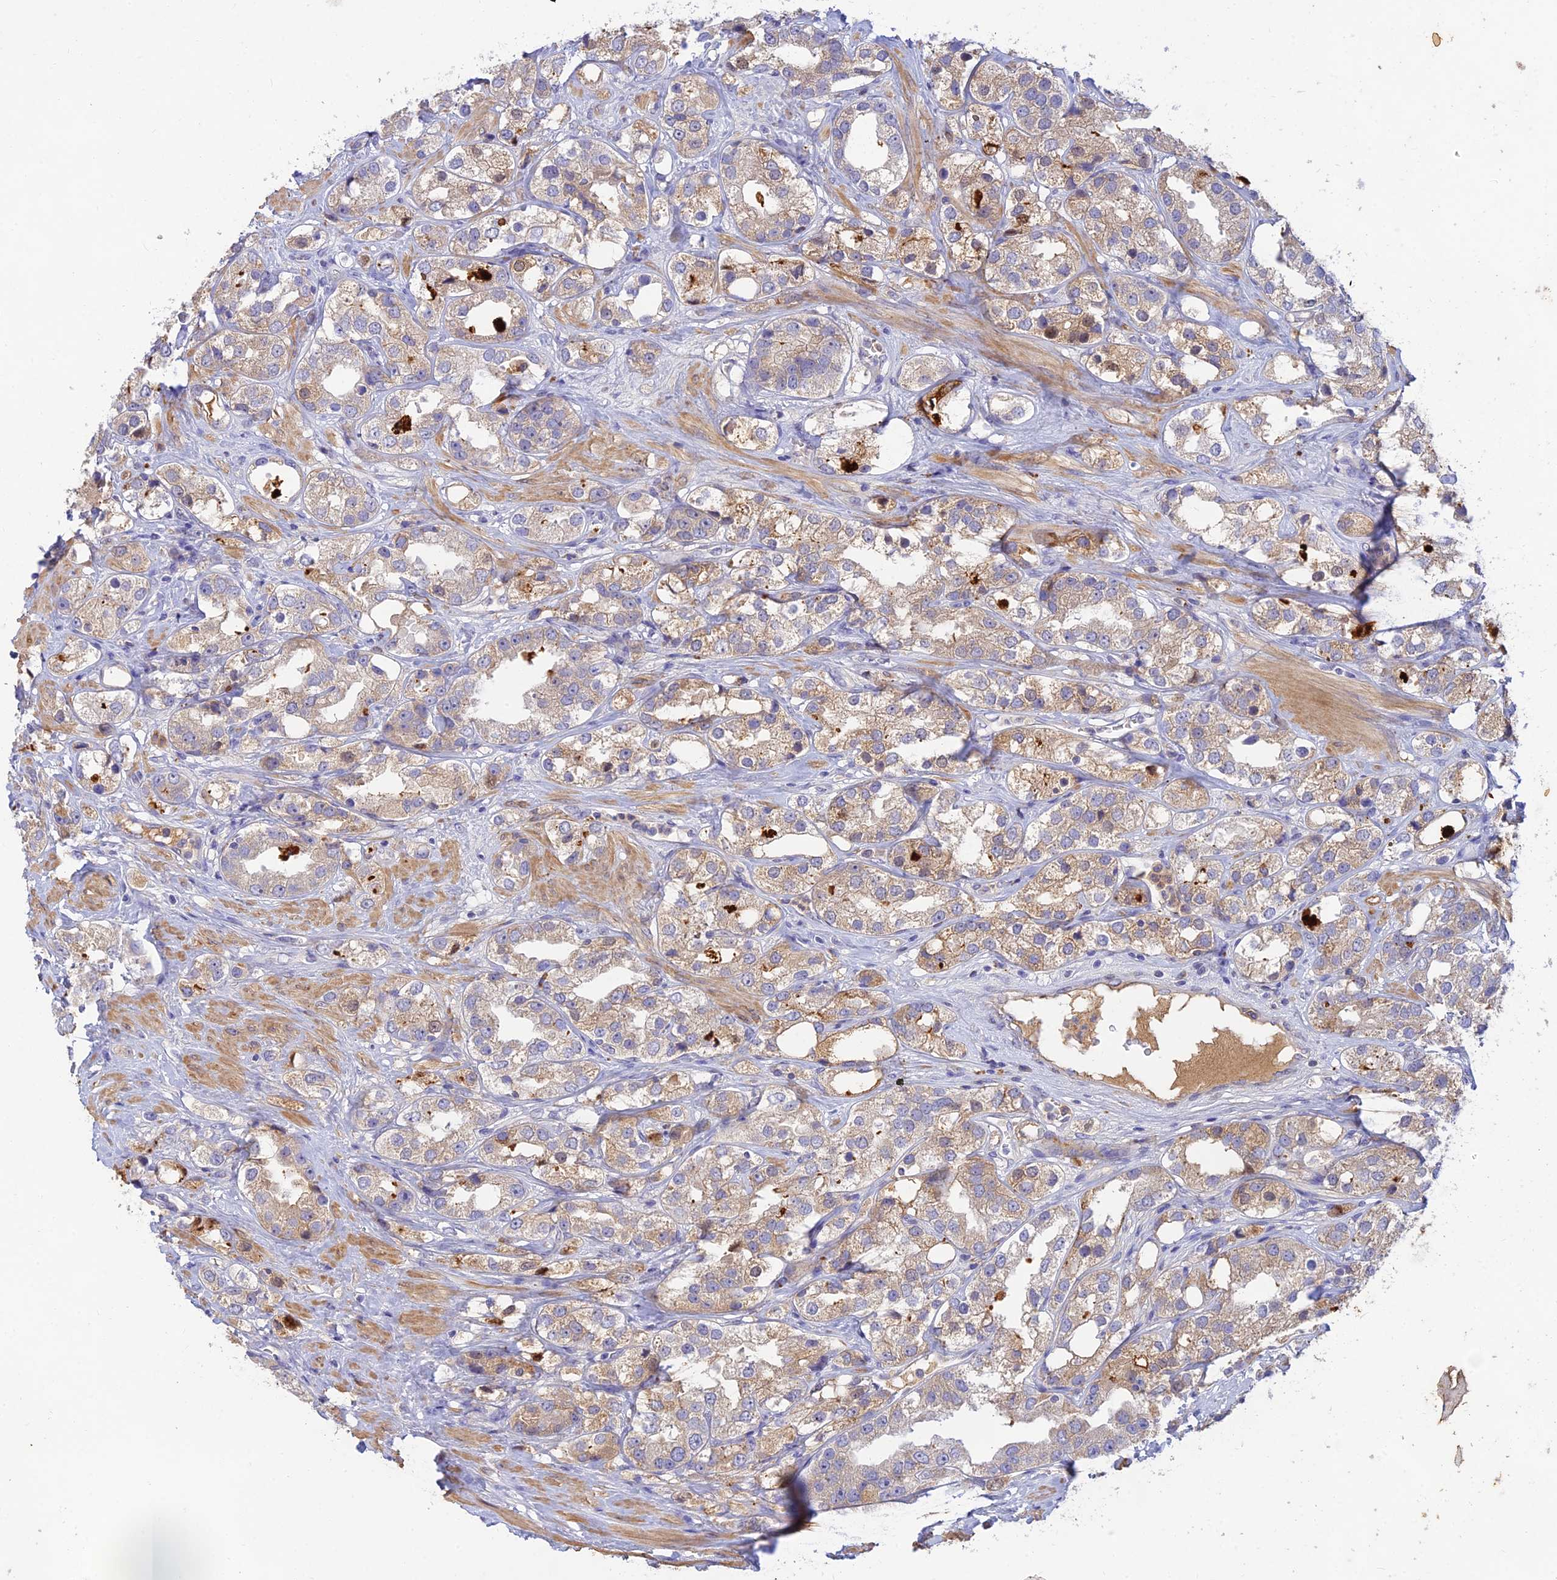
{"staining": {"intensity": "weak", "quantity": ">75%", "location": "cytoplasmic/membranous"}, "tissue": "prostate cancer", "cell_type": "Tumor cells", "image_type": "cancer", "snomed": [{"axis": "morphology", "description": "Adenocarcinoma, NOS"}, {"axis": "topography", "description": "Prostate"}], "caption": "Prostate cancer tissue reveals weak cytoplasmic/membranous staining in about >75% of tumor cells, visualized by immunohistochemistry.", "gene": "ACSM5", "patient": {"sex": "male", "age": 79}}